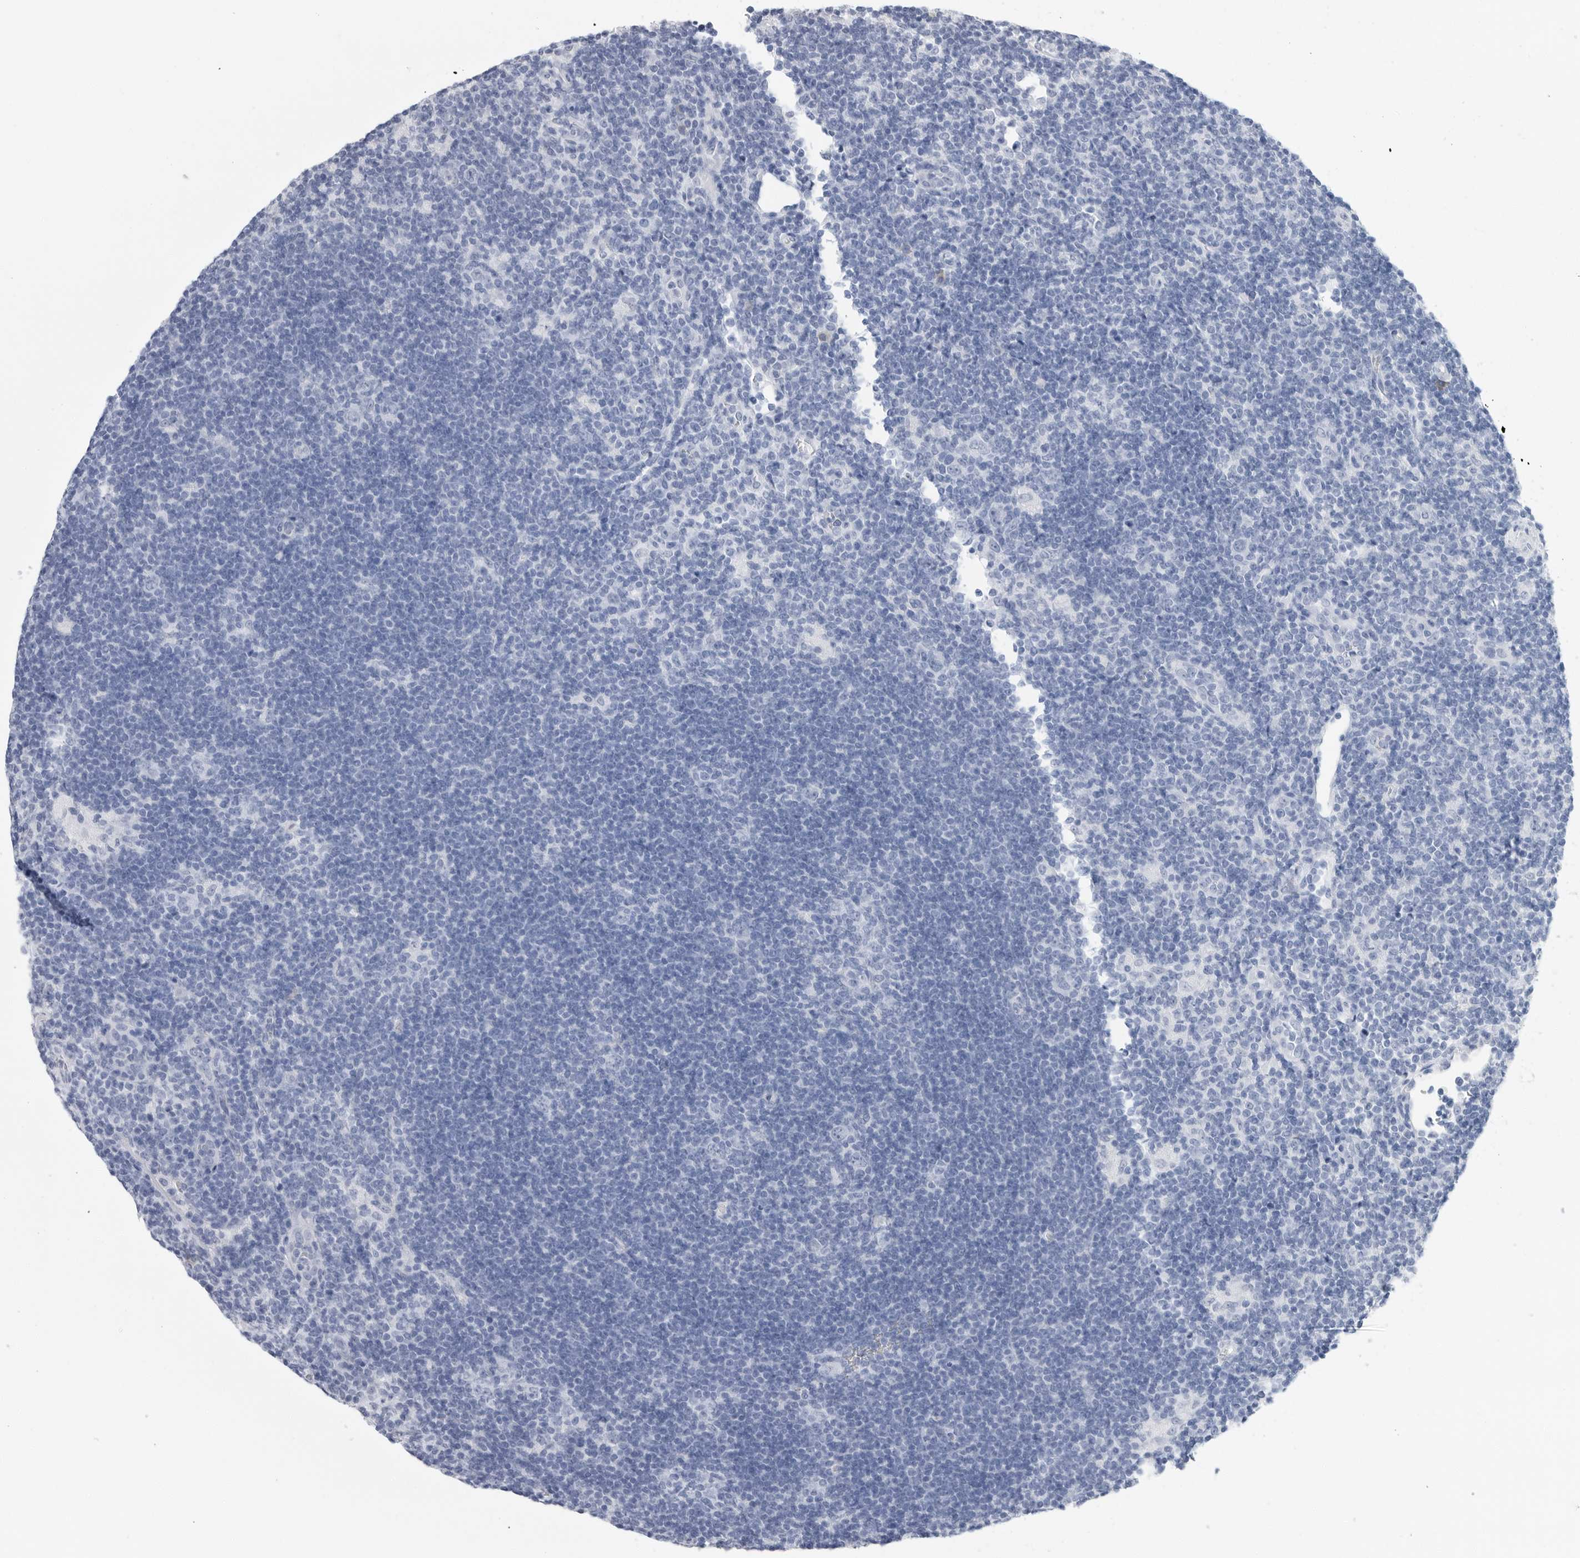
{"staining": {"intensity": "negative", "quantity": "none", "location": "none"}, "tissue": "lymphoma", "cell_type": "Tumor cells", "image_type": "cancer", "snomed": [{"axis": "morphology", "description": "Hodgkin's disease, NOS"}, {"axis": "topography", "description": "Lymph node"}], "caption": "Immunohistochemistry (IHC) image of lymphoma stained for a protein (brown), which displays no staining in tumor cells. (Brightfield microscopy of DAB (3,3'-diaminobenzidine) immunohistochemistry at high magnification).", "gene": "ARHGEF10", "patient": {"sex": "female", "age": 57}}